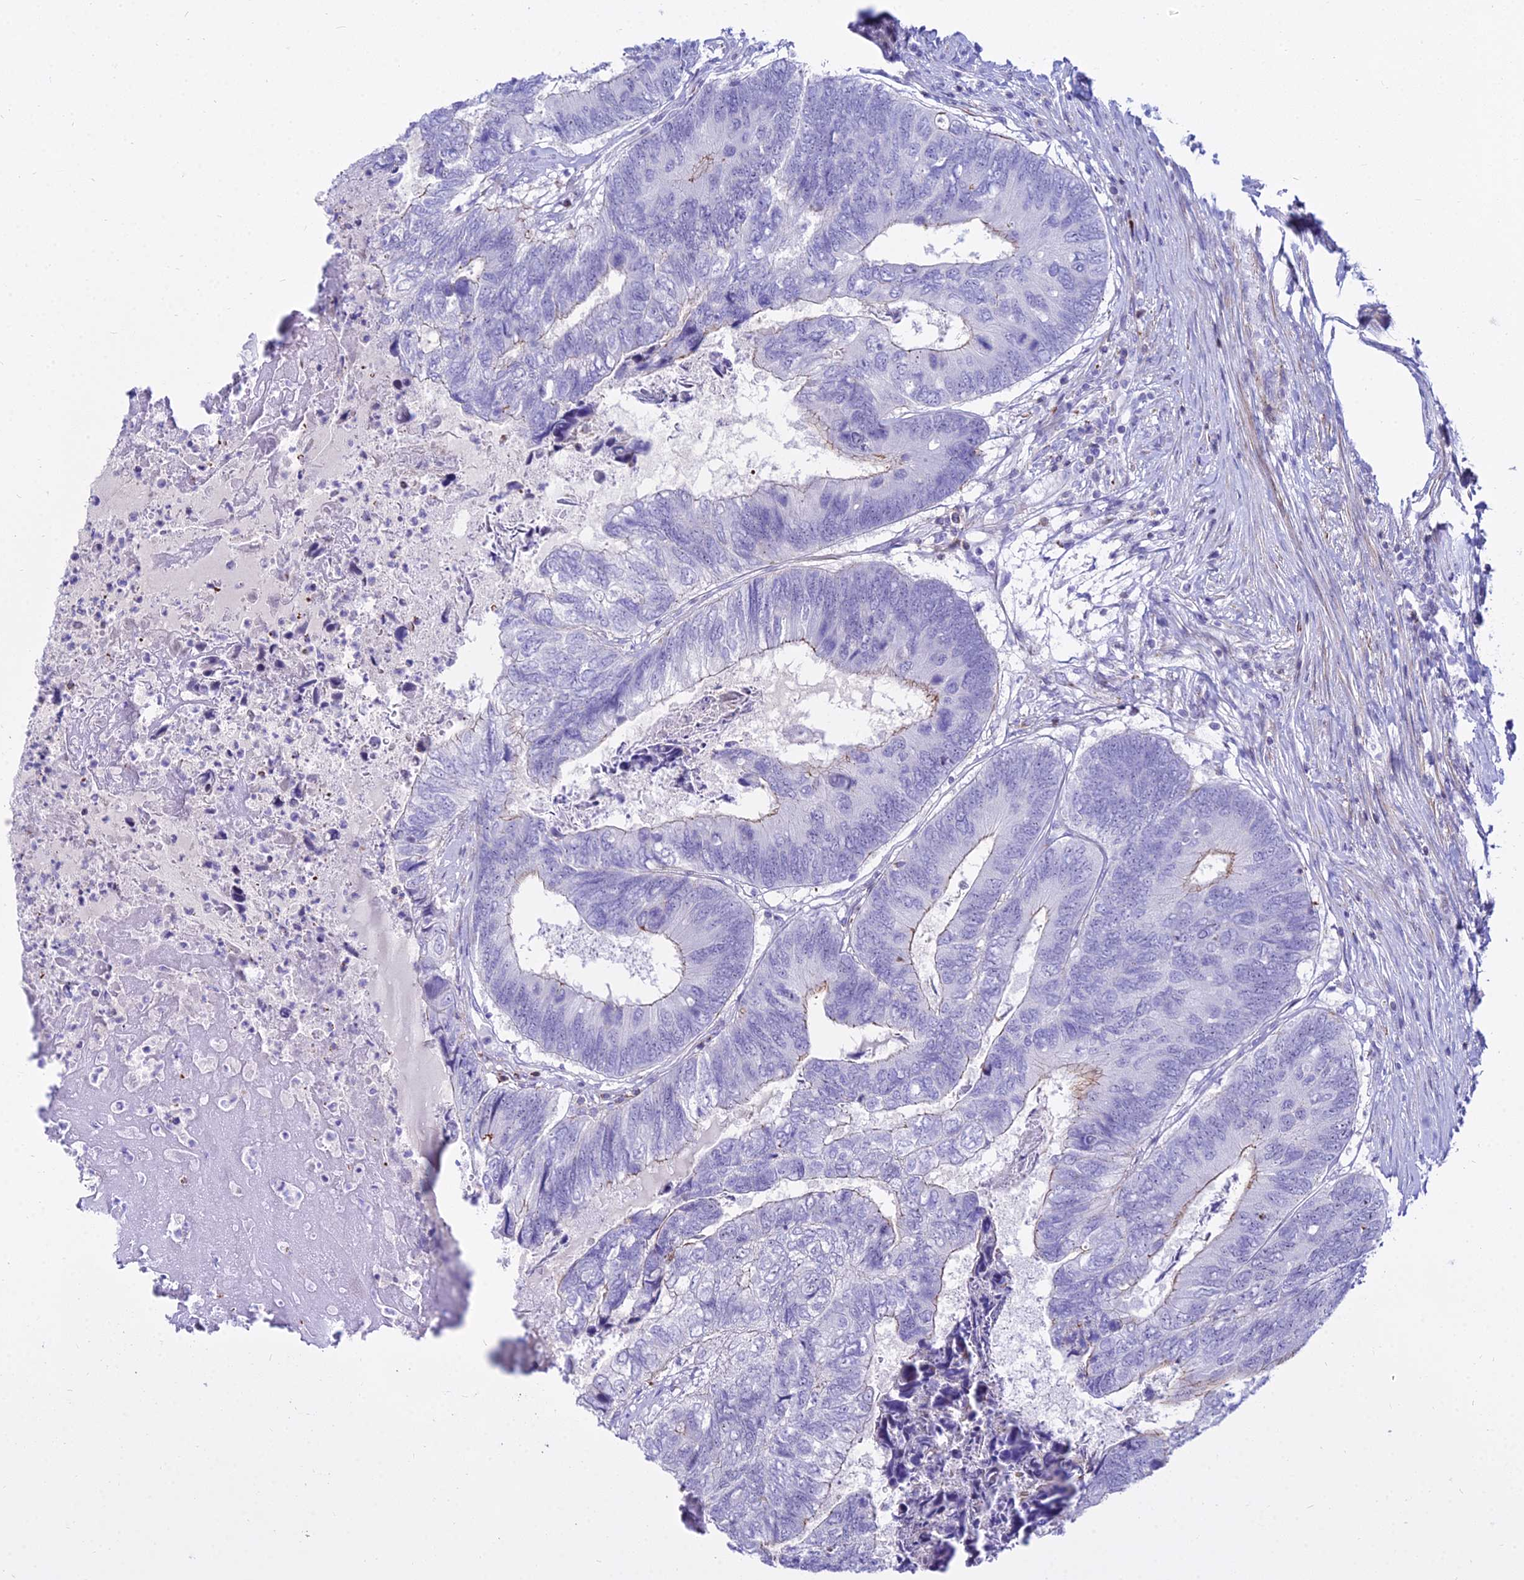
{"staining": {"intensity": "negative", "quantity": "none", "location": "none"}, "tissue": "colorectal cancer", "cell_type": "Tumor cells", "image_type": "cancer", "snomed": [{"axis": "morphology", "description": "Adenocarcinoma, NOS"}, {"axis": "topography", "description": "Colon"}], "caption": "Immunohistochemistry histopathology image of neoplastic tissue: human colorectal adenocarcinoma stained with DAB (3,3'-diaminobenzidine) shows no significant protein positivity in tumor cells. Nuclei are stained in blue.", "gene": "DLX1", "patient": {"sex": "female", "age": 67}}